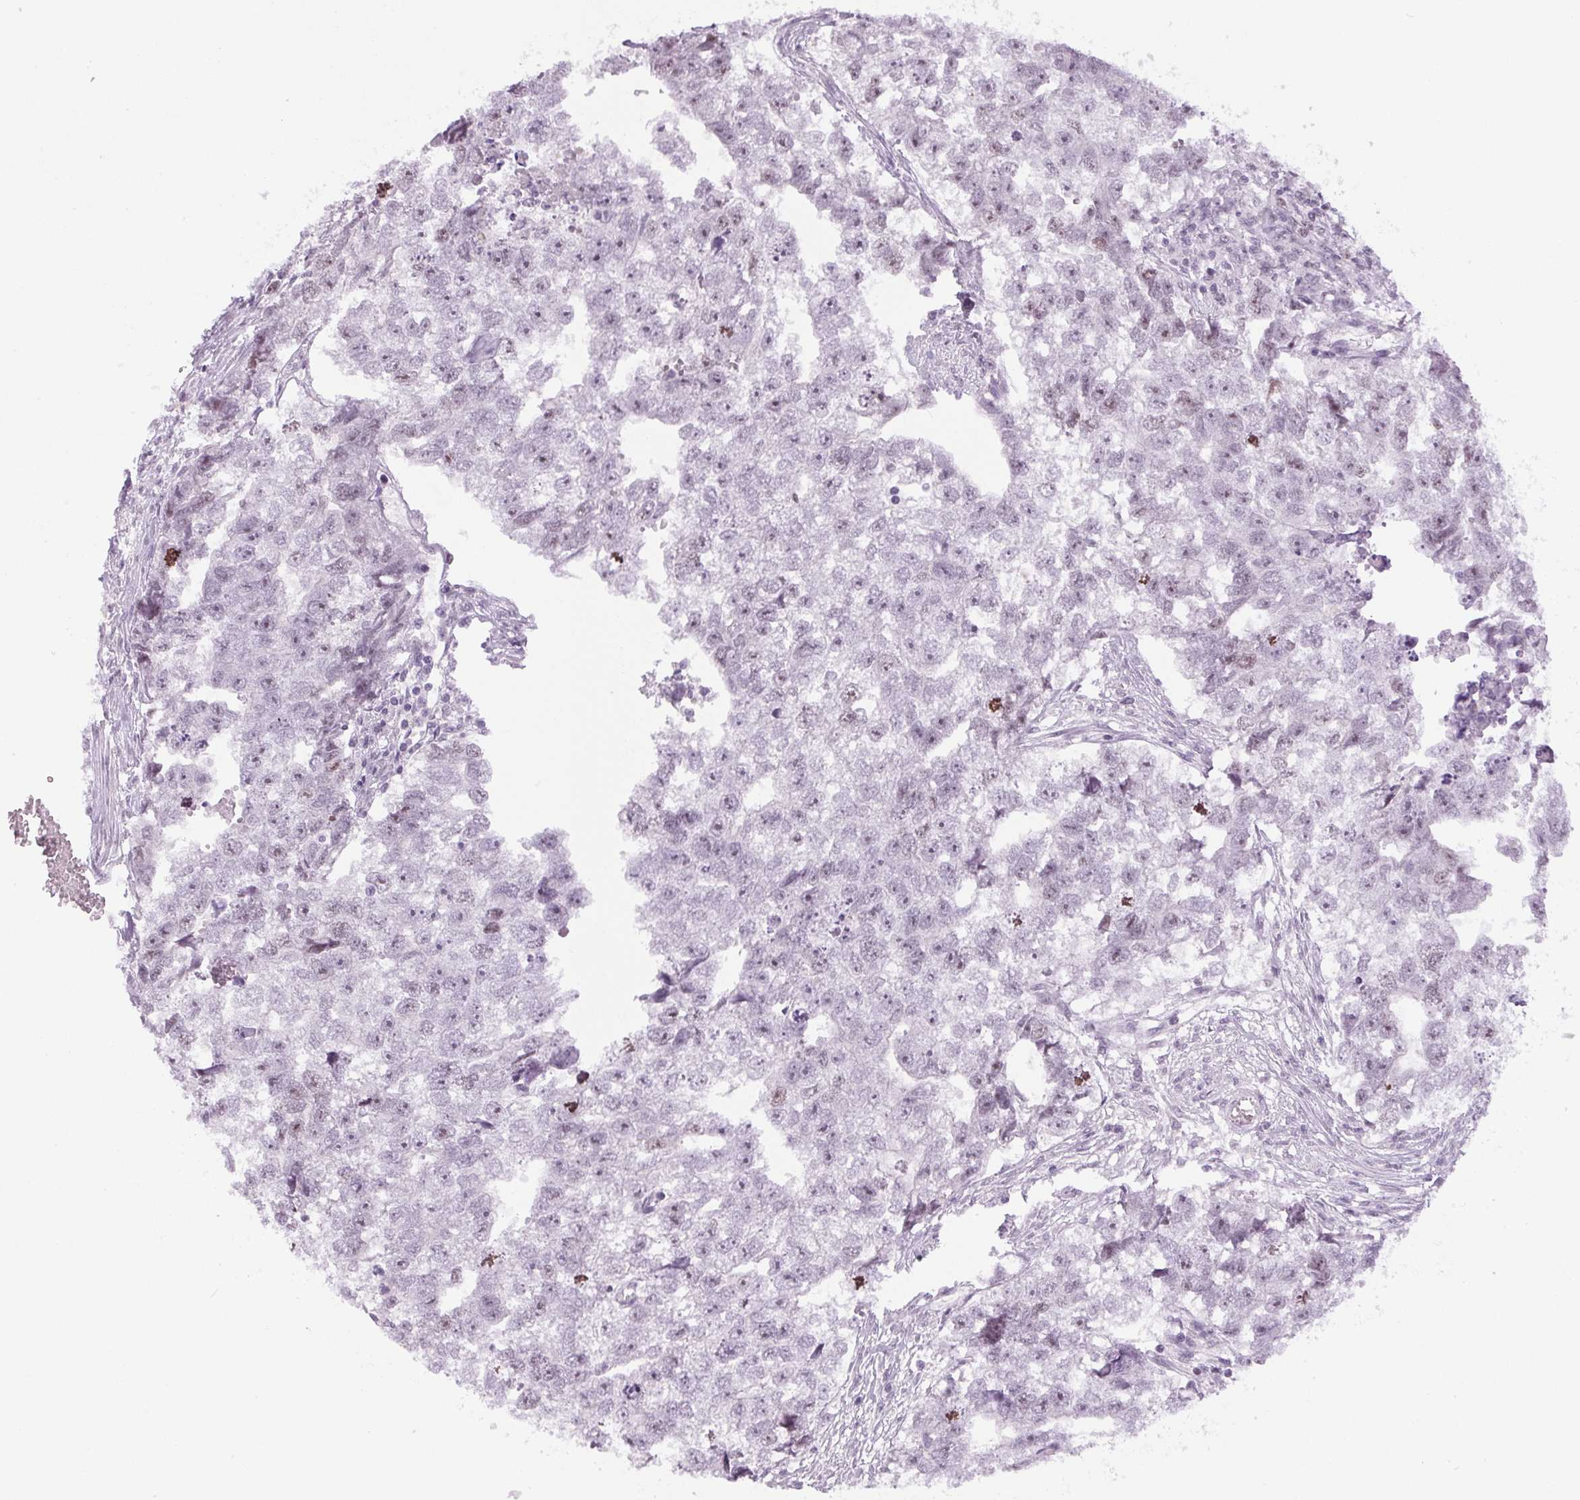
{"staining": {"intensity": "negative", "quantity": "none", "location": "none"}, "tissue": "testis cancer", "cell_type": "Tumor cells", "image_type": "cancer", "snomed": [{"axis": "morphology", "description": "Carcinoma, Embryonal, NOS"}, {"axis": "morphology", "description": "Teratoma, malignant, NOS"}, {"axis": "topography", "description": "Testis"}], "caption": "Immunohistochemical staining of human testis embryonal carcinoma demonstrates no significant staining in tumor cells.", "gene": "SMIM6", "patient": {"sex": "male", "age": 44}}